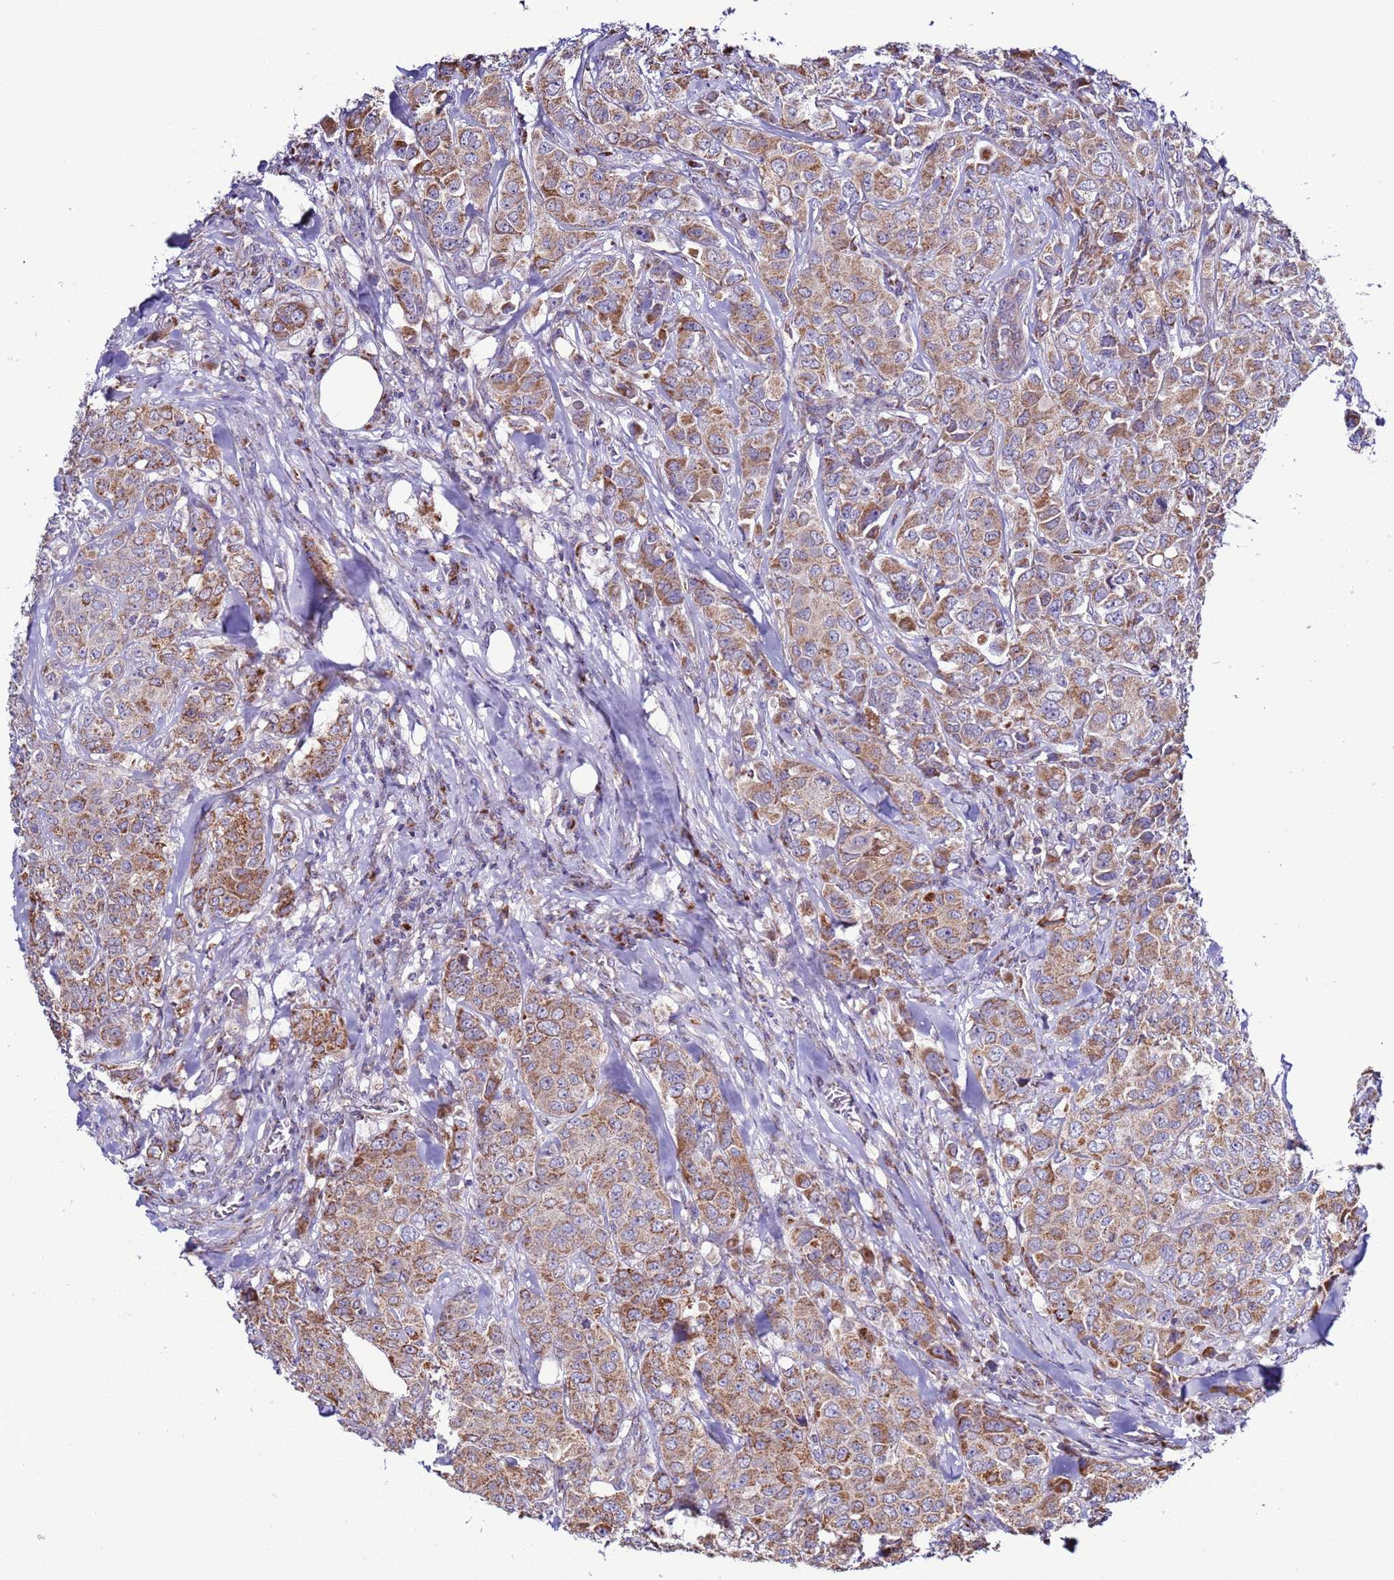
{"staining": {"intensity": "moderate", "quantity": ">75%", "location": "cytoplasmic/membranous"}, "tissue": "breast cancer", "cell_type": "Tumor cells", "image_type": "cancer", "snomed": [{"axis": "morphology", "description": "Duct carcinoma"}, {"axis": "topography", "description": "Breast"}], "caption": "High-power microscopy captured an immunohistochemistry photomicrograph of breast cancer (intraductal carcinoma), revealing moderate cytoplasmic/membranous expression in about >75% of tumor cells. (brown staining indicates protein expression, while blue staining denotes nuclei).", "gene": "AHI1", "patient": {"sex": "female", "age": 43}}